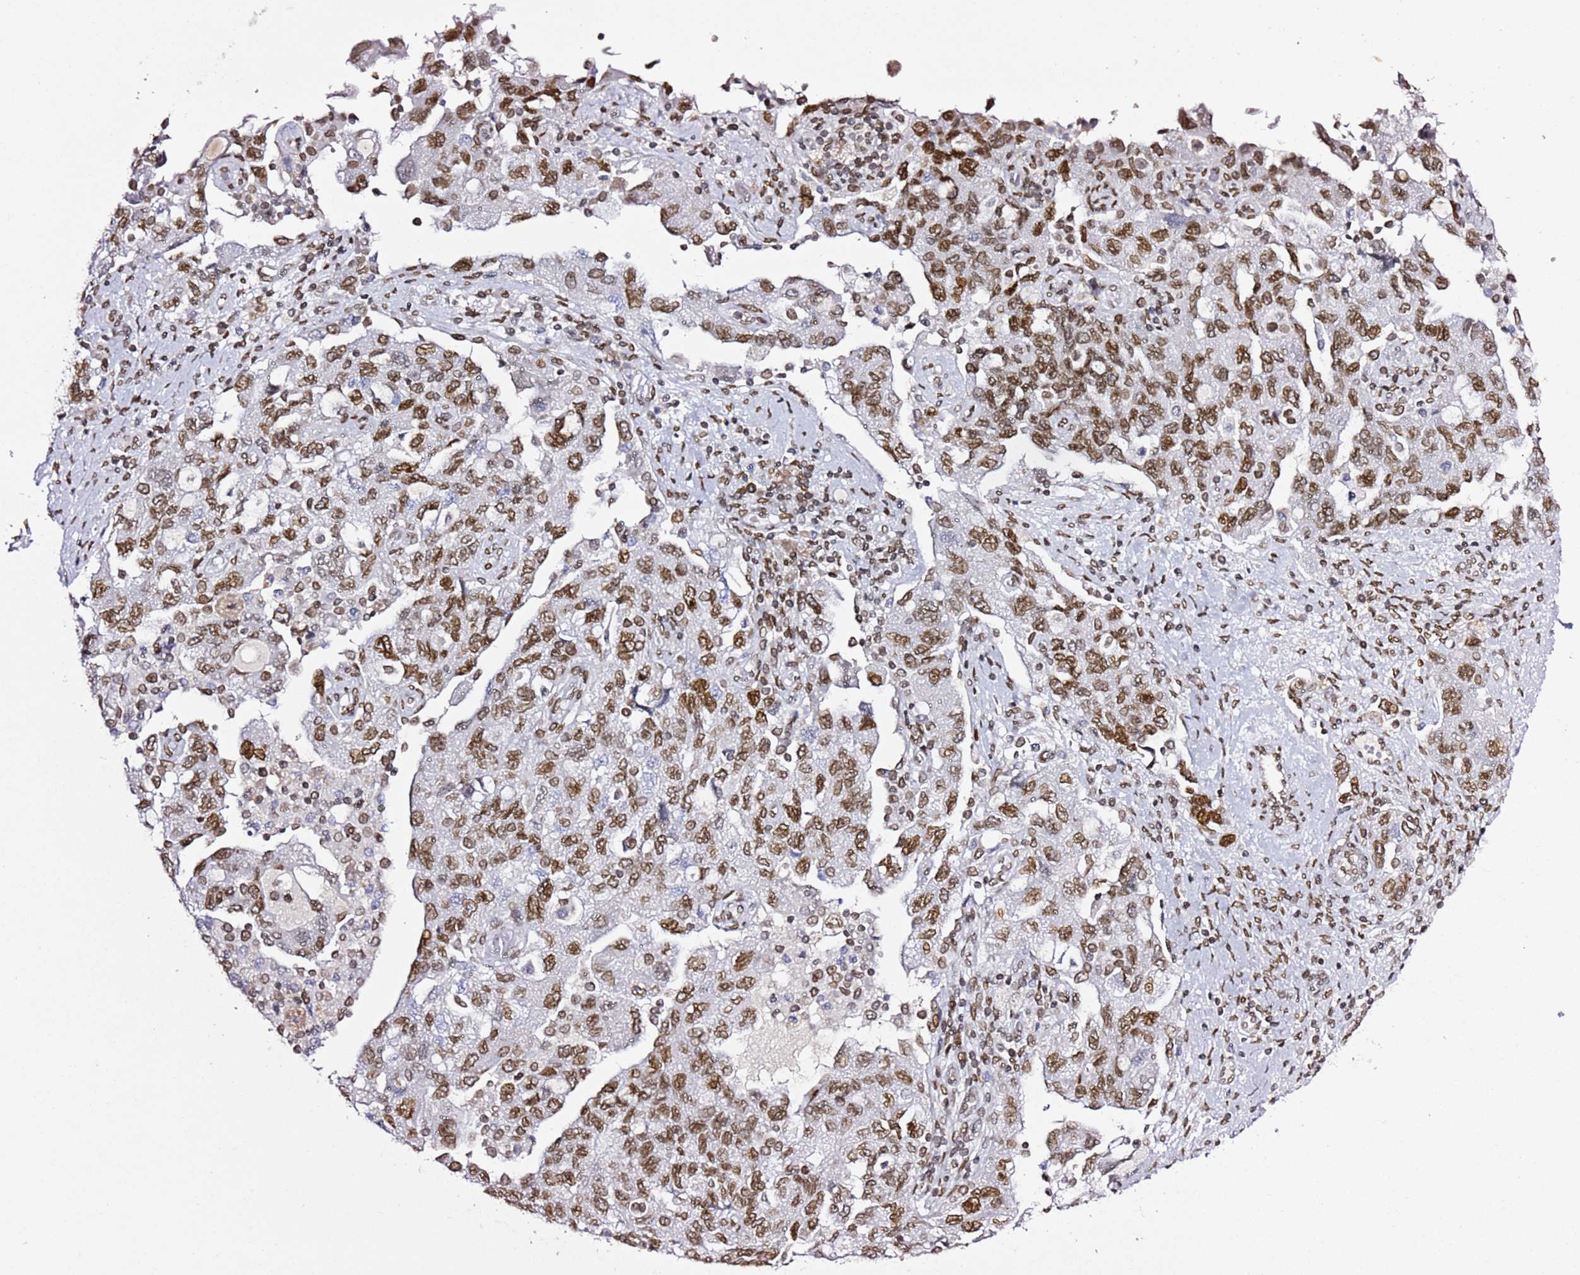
{"staining": {"intensity": "moderate", "quantity": ">75%", "location": "cytoplasmic/membranous,nuclear"}, "tissue": "ovarian cancer", "cell_type": "Tumor cells", "image_type": "cancer", "snomed": [{"axis": "morphology", "description": "Carcinoma, NOS"}, {"axis": "morphology", "description": "Cystadenocarcinoma, serous, NOS"}, {"axis": "topography", "description": "Ovary"}], "caption": "Protein staining exhibits moderate cytoplasmic/membranous and nuclear positivity in about >75% of tumor cells in ovarian cancer (serous cystadenocarcinoma).", "gene": "POU6F1", "patient": {"sex": "female", "age": 69}}